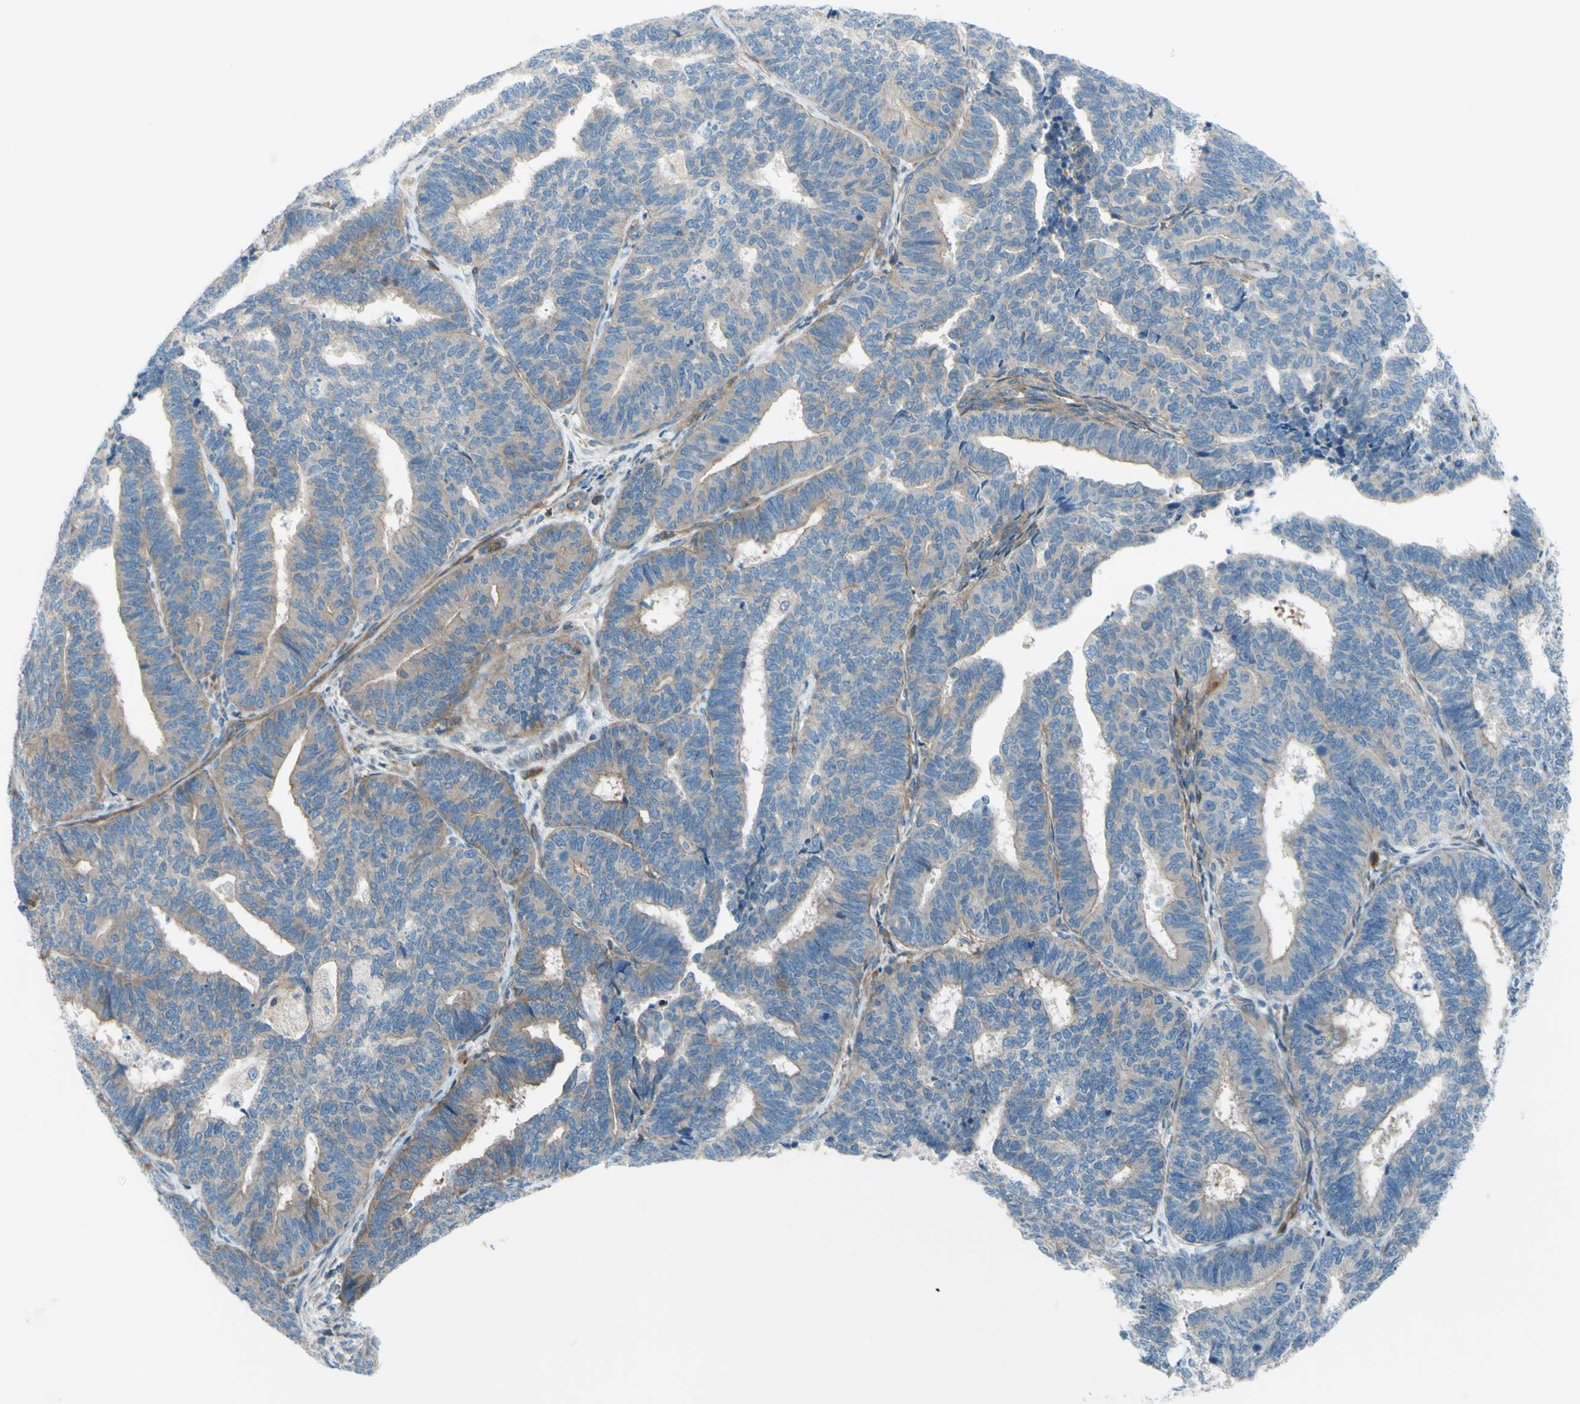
{"staining": {"intensity": "moderate", "quantity": "<25%", "location": "cytoplasmic/membranous"}, "tissue": "endometrial cancer", "cell_type": "Tumor cells", "image_type": "cancer", "snomed": [{"axis": "morphology", "description": "Adenocarcinoma, NOS"}, {"axis": "topography", "description": "Endometrium"}], "caption": "Human endometrial cancer stained with a brown dye demonstrates moderate cytoplasmic/membranous positive positivity in about <25% of tumor cells.", "gene": "PAK2", "patient": {"sex": "female", "age": 70}}